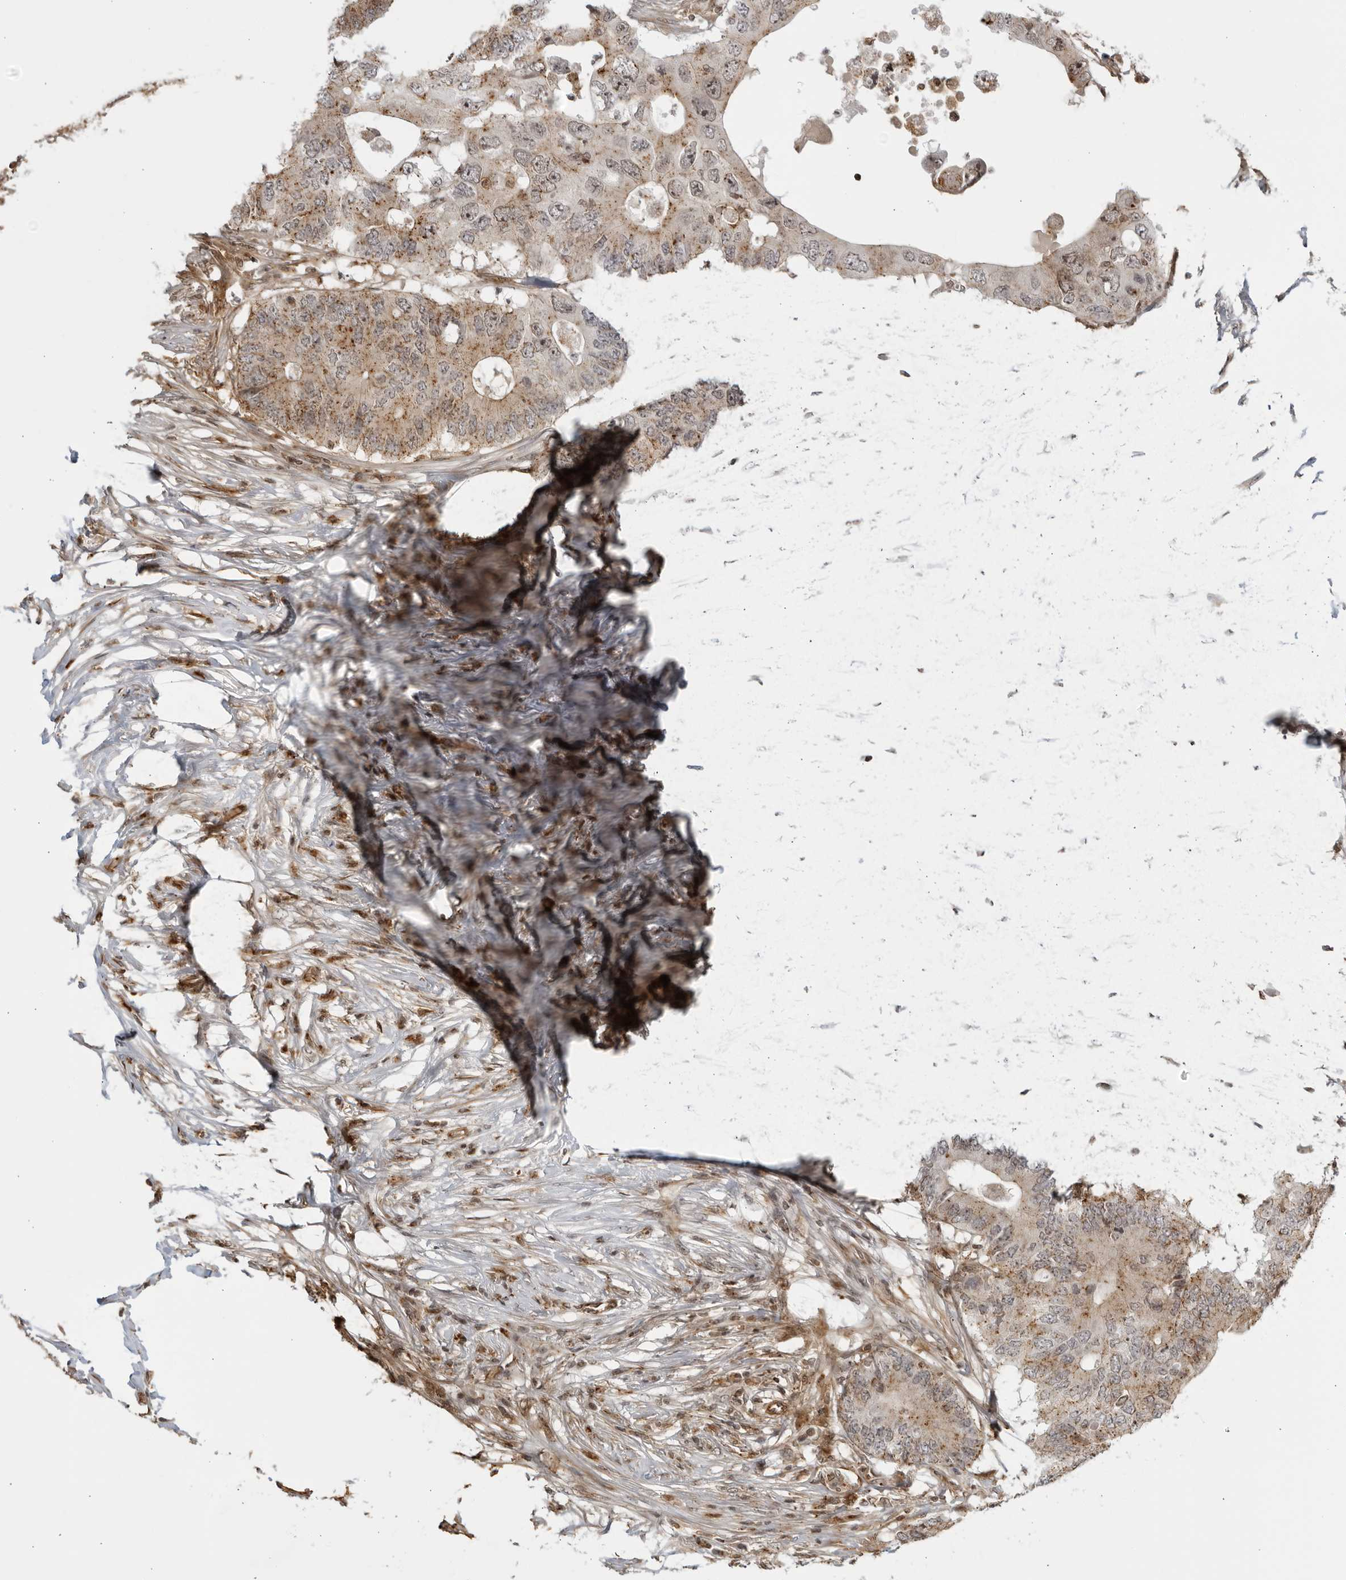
{"staining": {"intensity": "moderate", "quantity": ">75%", "location": "cytoplasmic/membranous"}, "tissue": "colorectal cancer", "cell_type": "Tumor cells", "image_type": "cancer", "snomed": [{"axis": "morphology", "description": "Adenocarcinoma, NOS"}, {"axis": "topography", "description": "Colon"}], "caption": "Immunohistochemical staining of human colorectal cancer (adenocarcinoma) exhibits medium levels of moderate cytoplasmic/membranous positivity in about >75% of tumor cells.", "gene": "TCF21", "patient": {"sex": "male", "age": 71}}